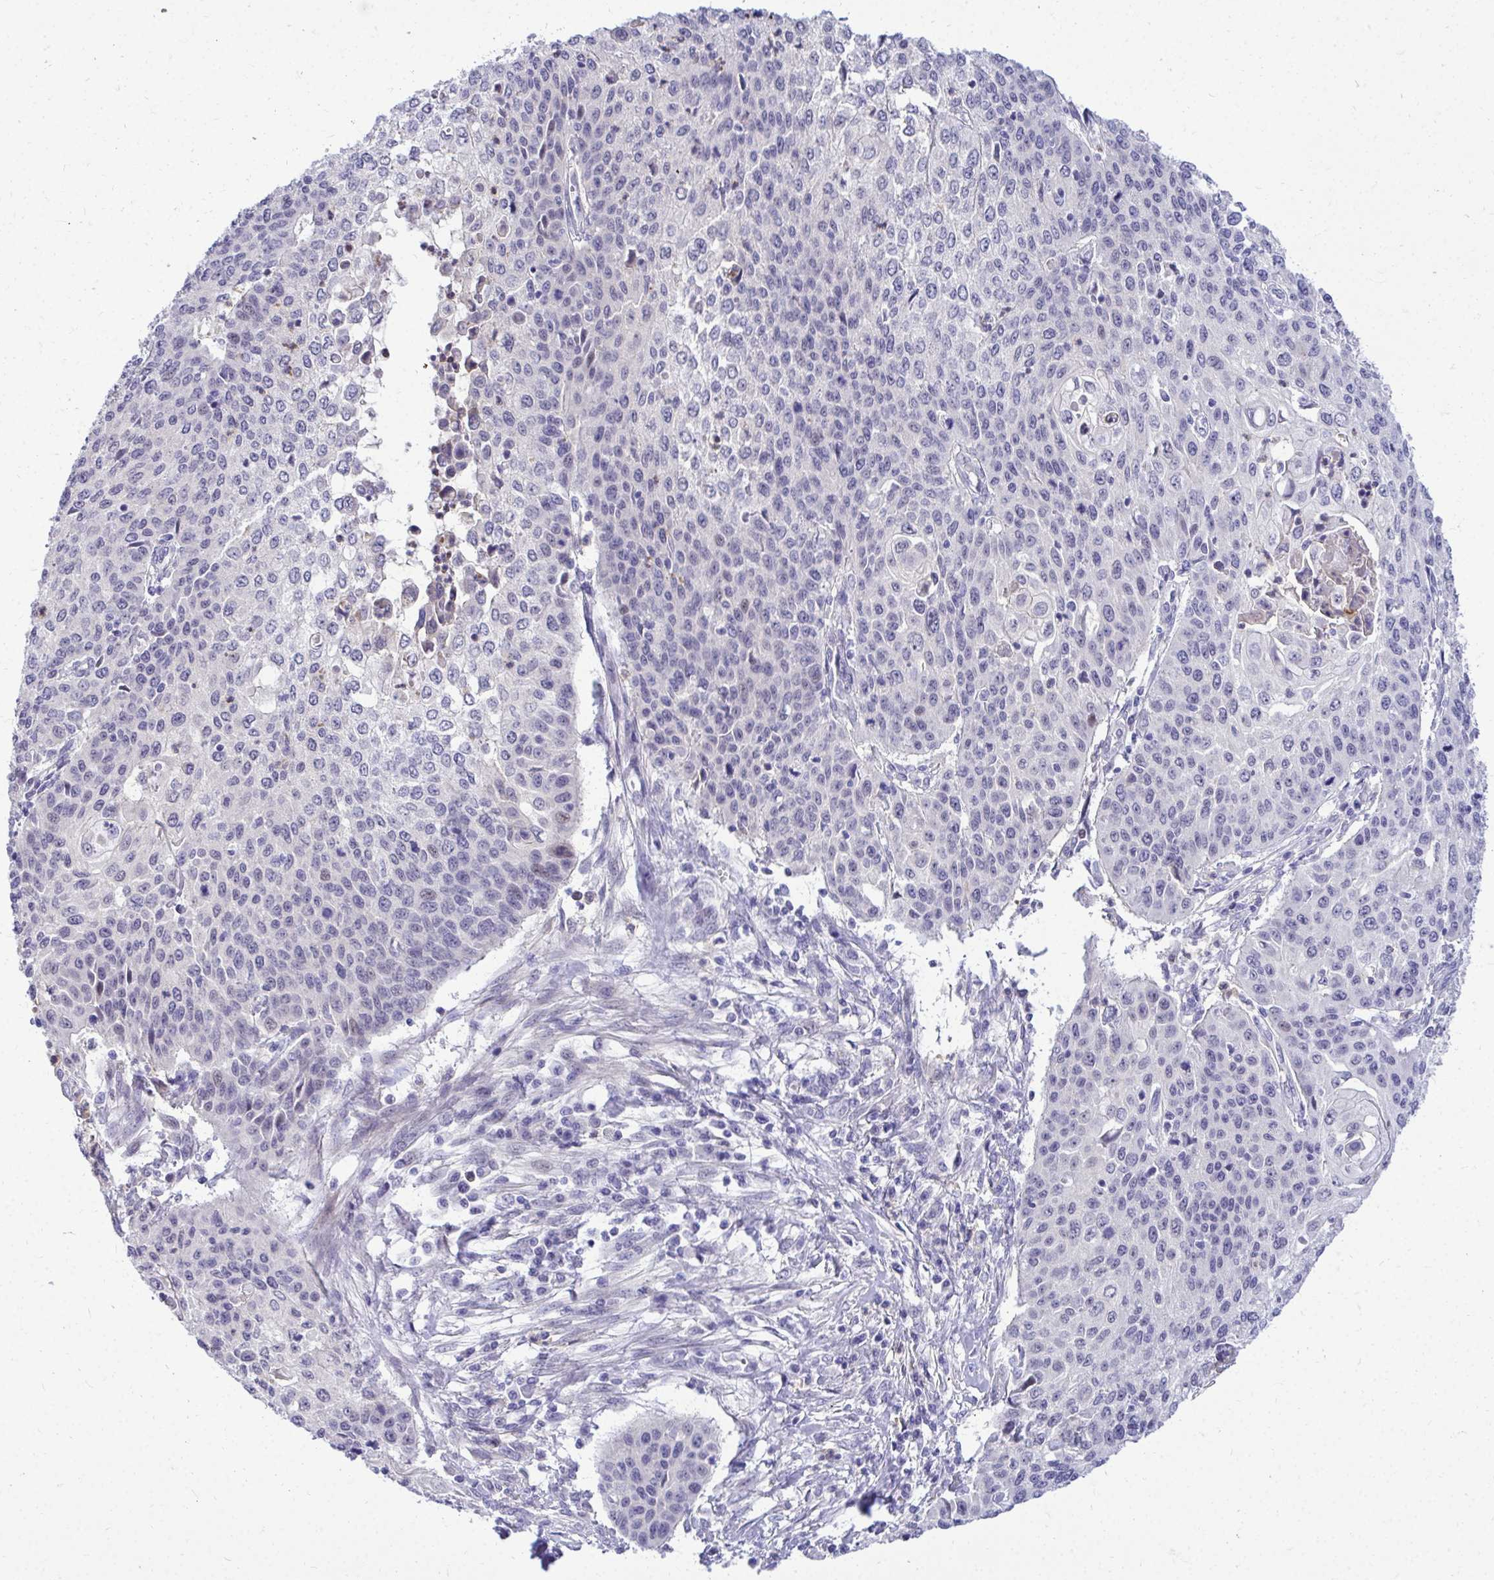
{"staining": {"intensity": "negative", "quantity": "none", "location": "none"}, "tissue": "cervical cancer", "cell_type": "Tumor cells", "image_type": "cancer", "snomed": [{"axis": "morphology", "description": "Squamous cell carcinoma, NOS"}, {"axis": "topography", "description": "Cervix"}], "caption": "This photomicrograph is of cervical squamous cell carcinoma stained with IHC to label a protein in brown with the nuclei are counter-stained blue. There is no positivity in tumor cells. The staining is performed using DAB (3,3'-diaminobenzidine) brown chromogen with nuclei counter-stained in using hematoxylin.", "gene": "ZSWIM9", "patient": {"sex": "female", "age": 65}}